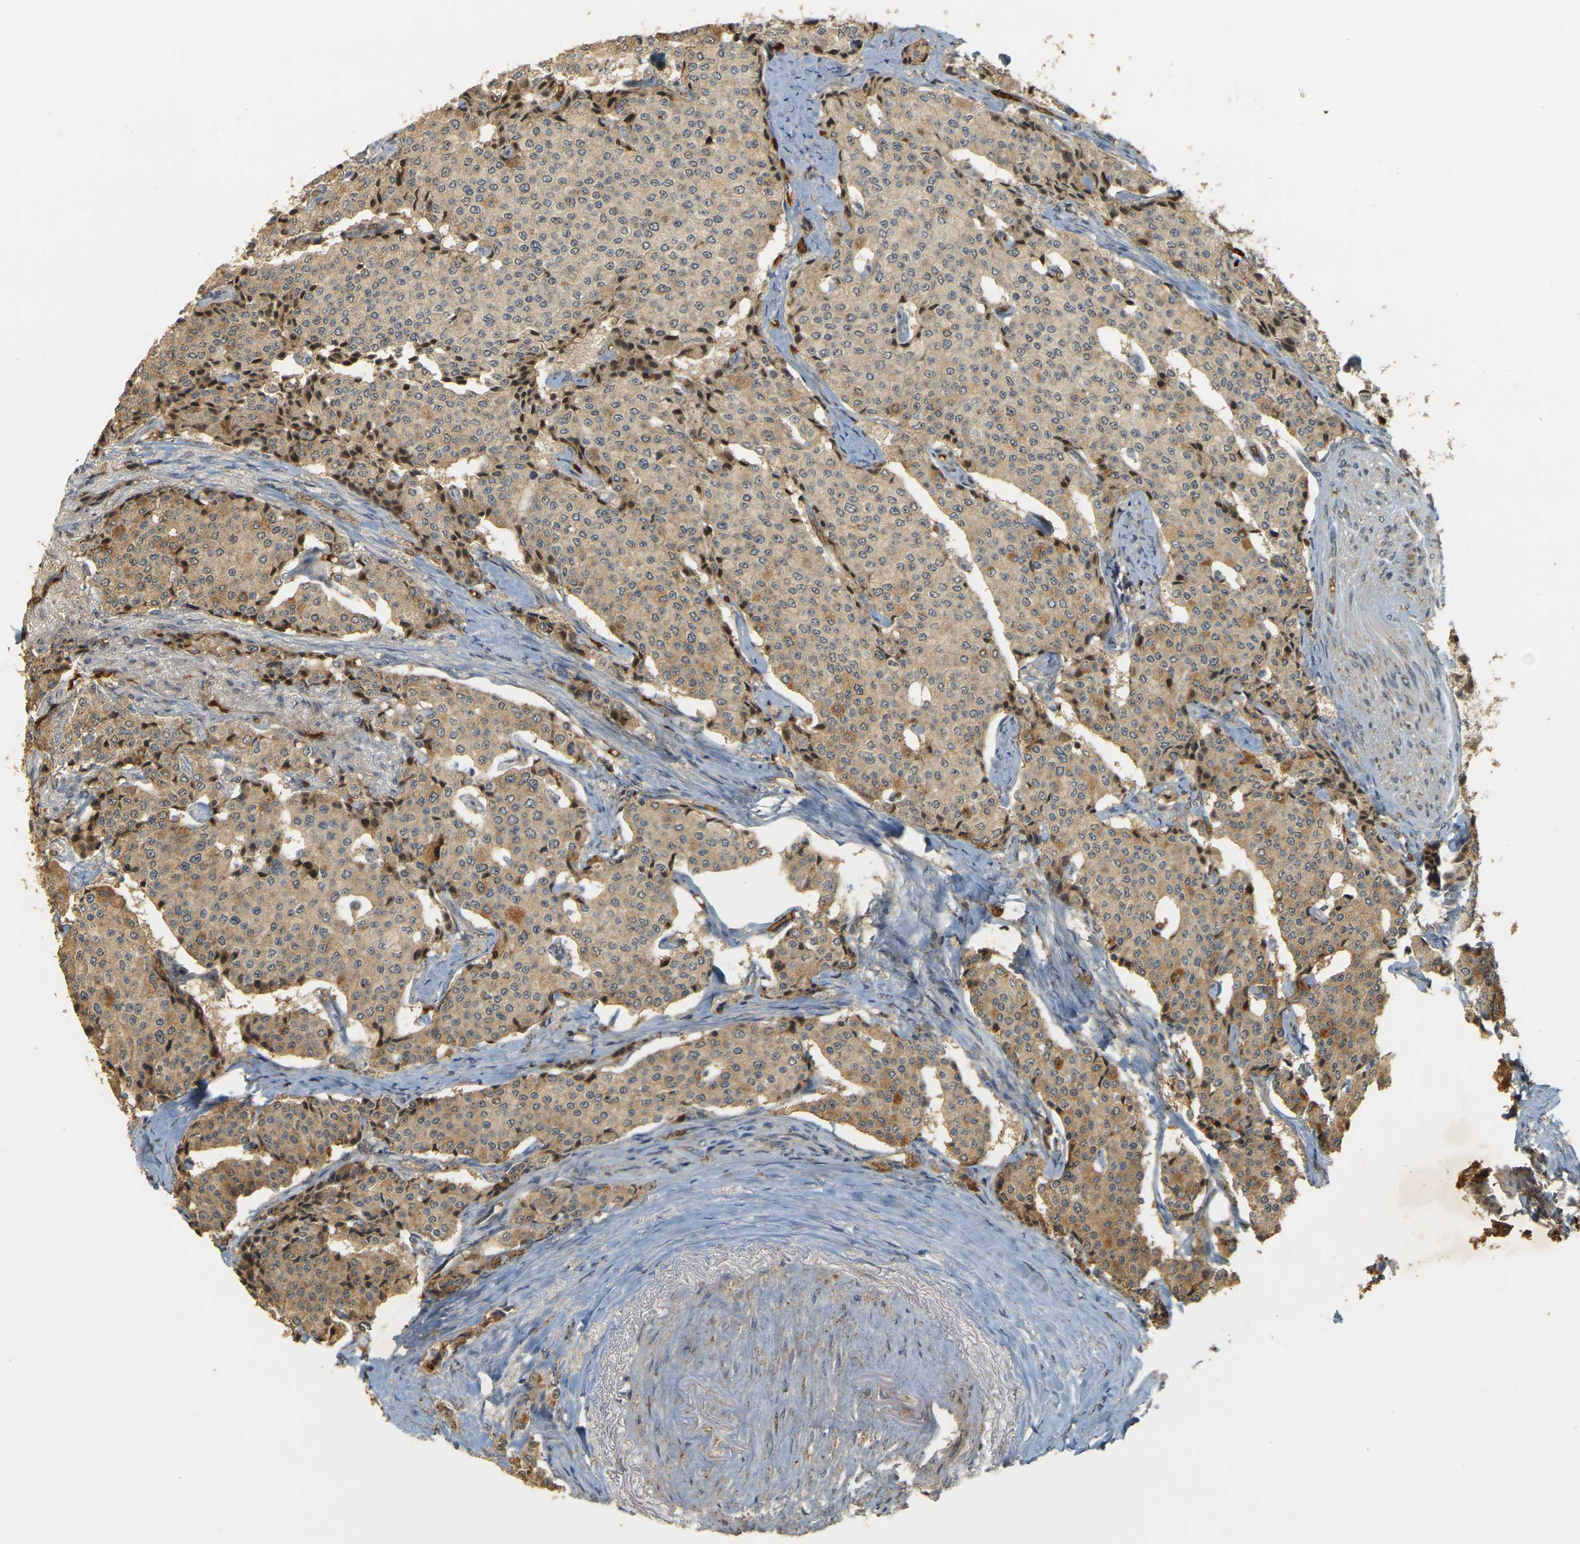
{"staining": {"intensity": "moderate", "quantity": ">75%", "location": "cytoplasmic/membranous"}, "tissue": "carcinoid", "cell_type": "Tumor cells", "image_type": "cancer", "snomed": [{"axis": "morphology", "description": "Carcinoid, malignant, NOS"}, {"axis": "topography", "description": "Colon"}], "caption": "Immunohistochemistry (IHC) histopathology image of neoplastic tissue: carcinoid stained using immunohistochemistry (IHC) displays medium levels of moderate protein expression localized specifically in the cytoplasmic/membranous of tumor cells, appearing as a cytoplasmic/membranous brown color.", "gene": "MEGF9", "patient": {"sex": "female", "age": 61}}